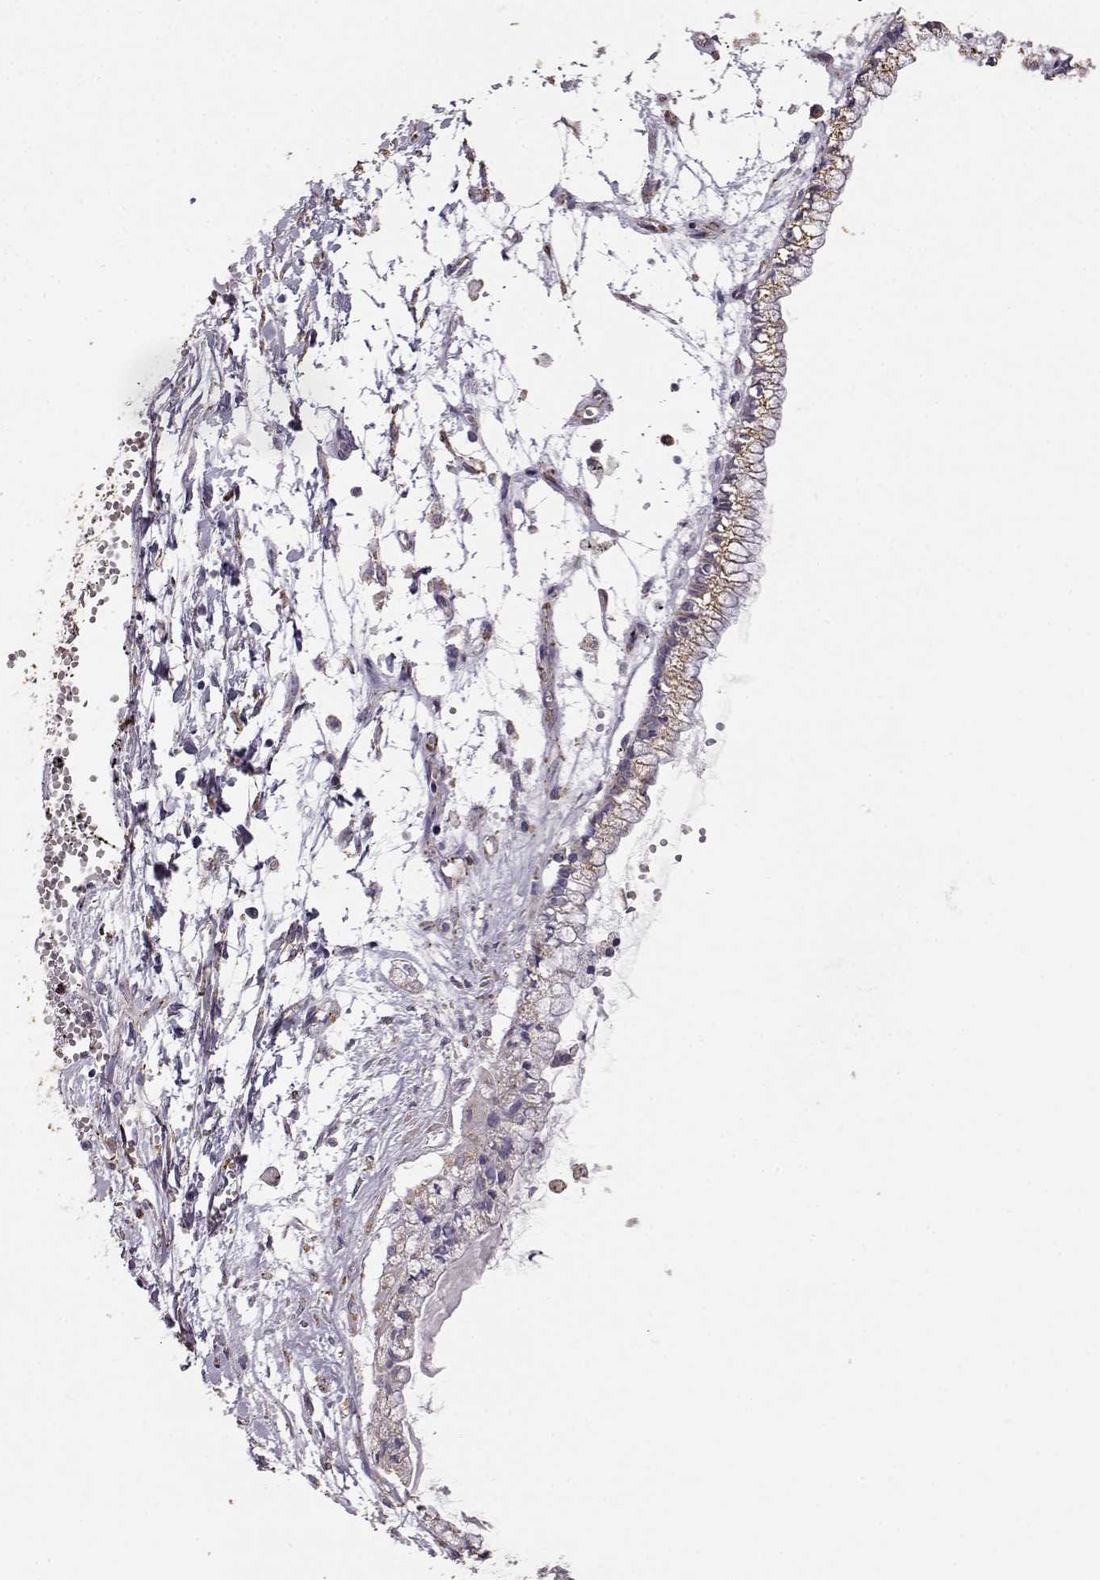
{"staining": {"intensity": "weak", "quantity": "25%-75%", "location": "cytoplasmic/membranous"}, "tissue": "ovarian cancer", "cell_type": "Tumor cells", "image_type": "cancer", "snomed": [{"axis": "morphology", "description": "Cystadenocarcinoma, mucinous, NOS"}, {"axis": "topography", "description": "Ovary"}], "caption": "Protein staining displays weak cytoplasmic/membranous expression in approximately 25%-75% of tumor cells in ovarian cancer (mucinous cystadenocarcinoma).", "gene": "GABRG3", "patient": {"sex": "female", "age": 67}}